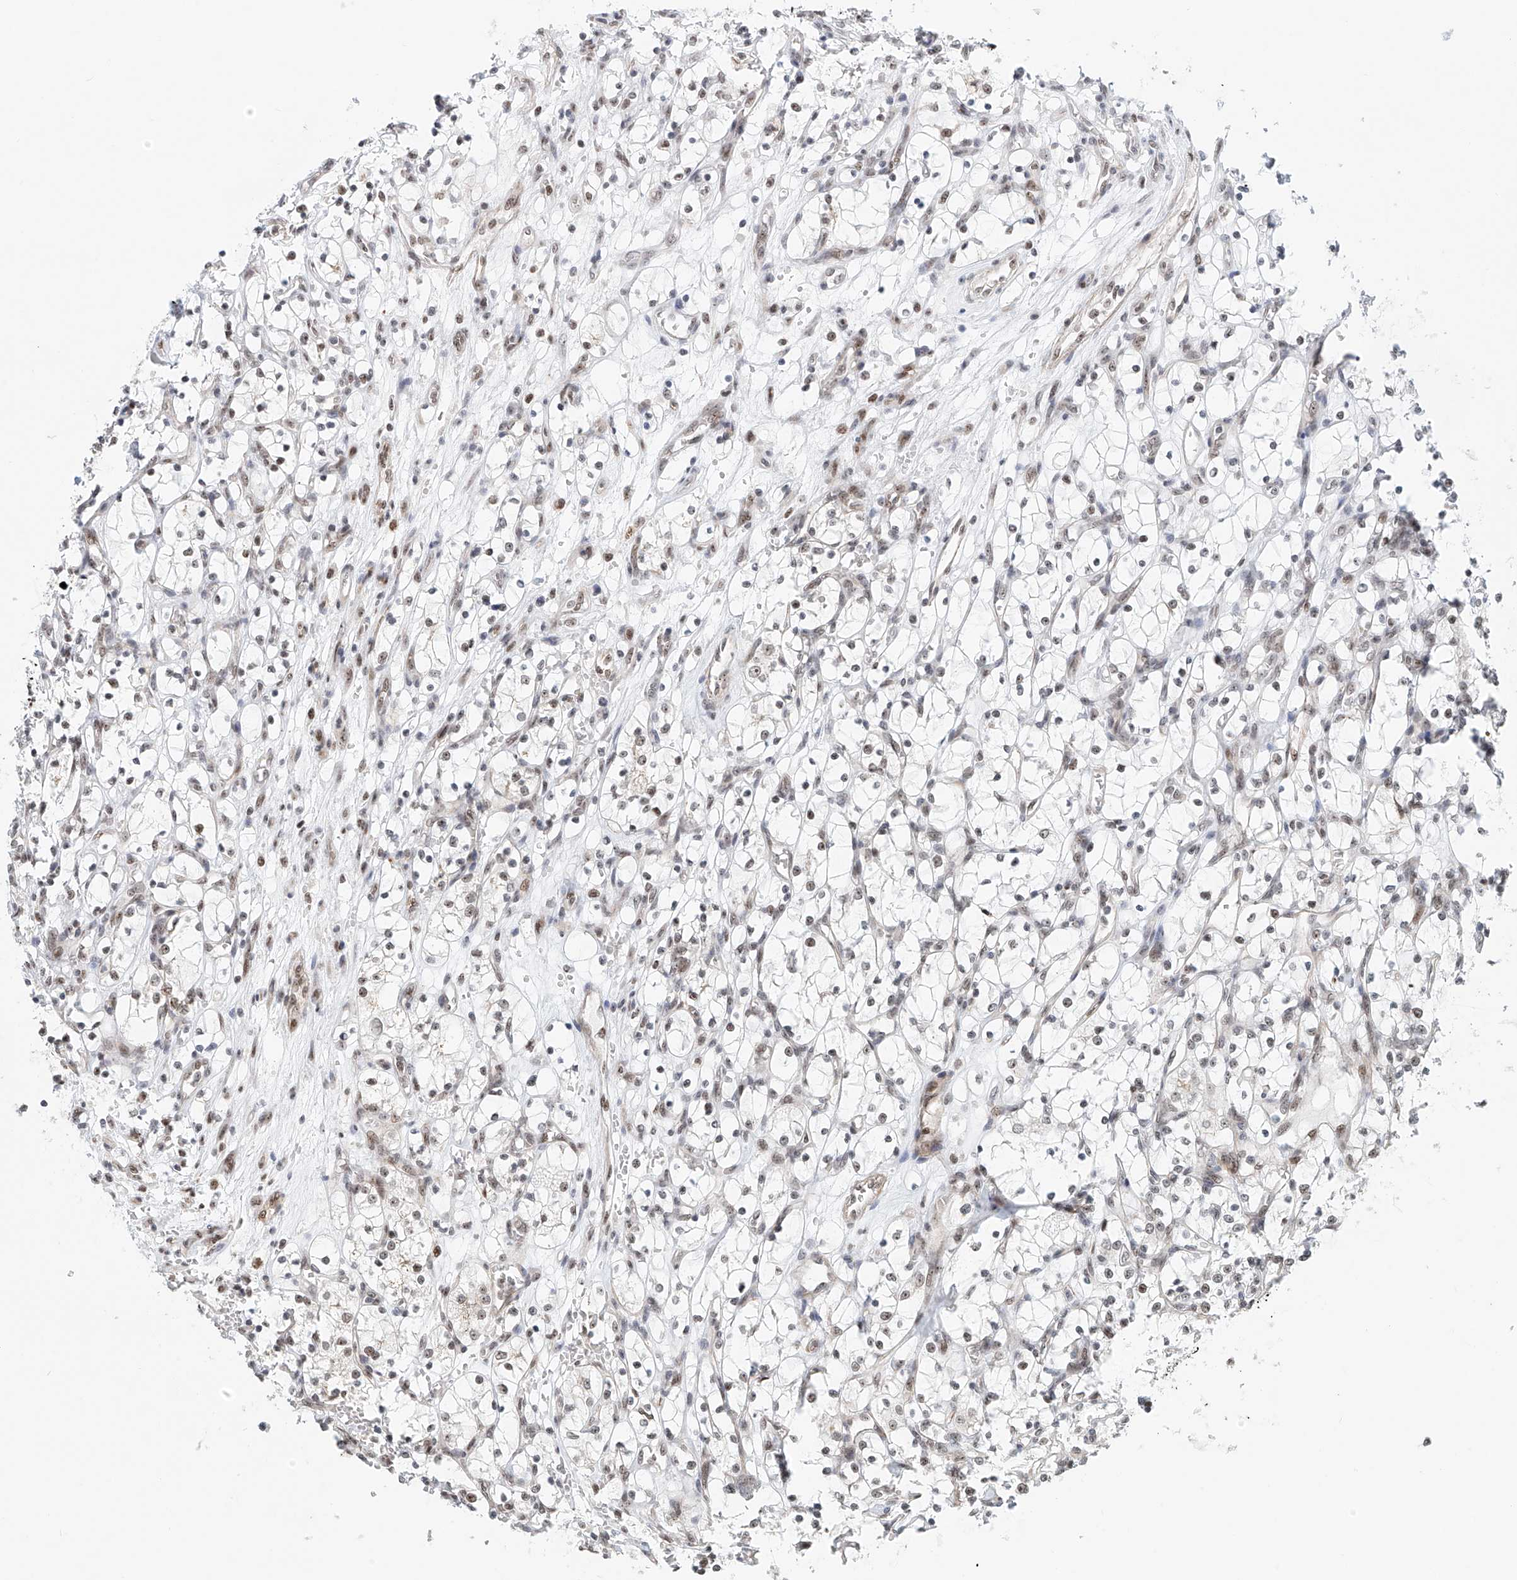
{"staining": {"intensity": "weak", "quantity": "<25%", "location": "nuclear"}, "tissue": "renal cancer", "cell_type": "Tumor cells", "image_type": "cancer", "snomed": [{"axis": "morphology", "description": "Adenocarcinoma, NOS"}, {"axis": "topography", "description": "Kidney"}], "caption": "The image displays no staining of tumor cells in renal cancer.", "gene": "PRUNE2", "patient": {"sex": "female", "age": 69}}